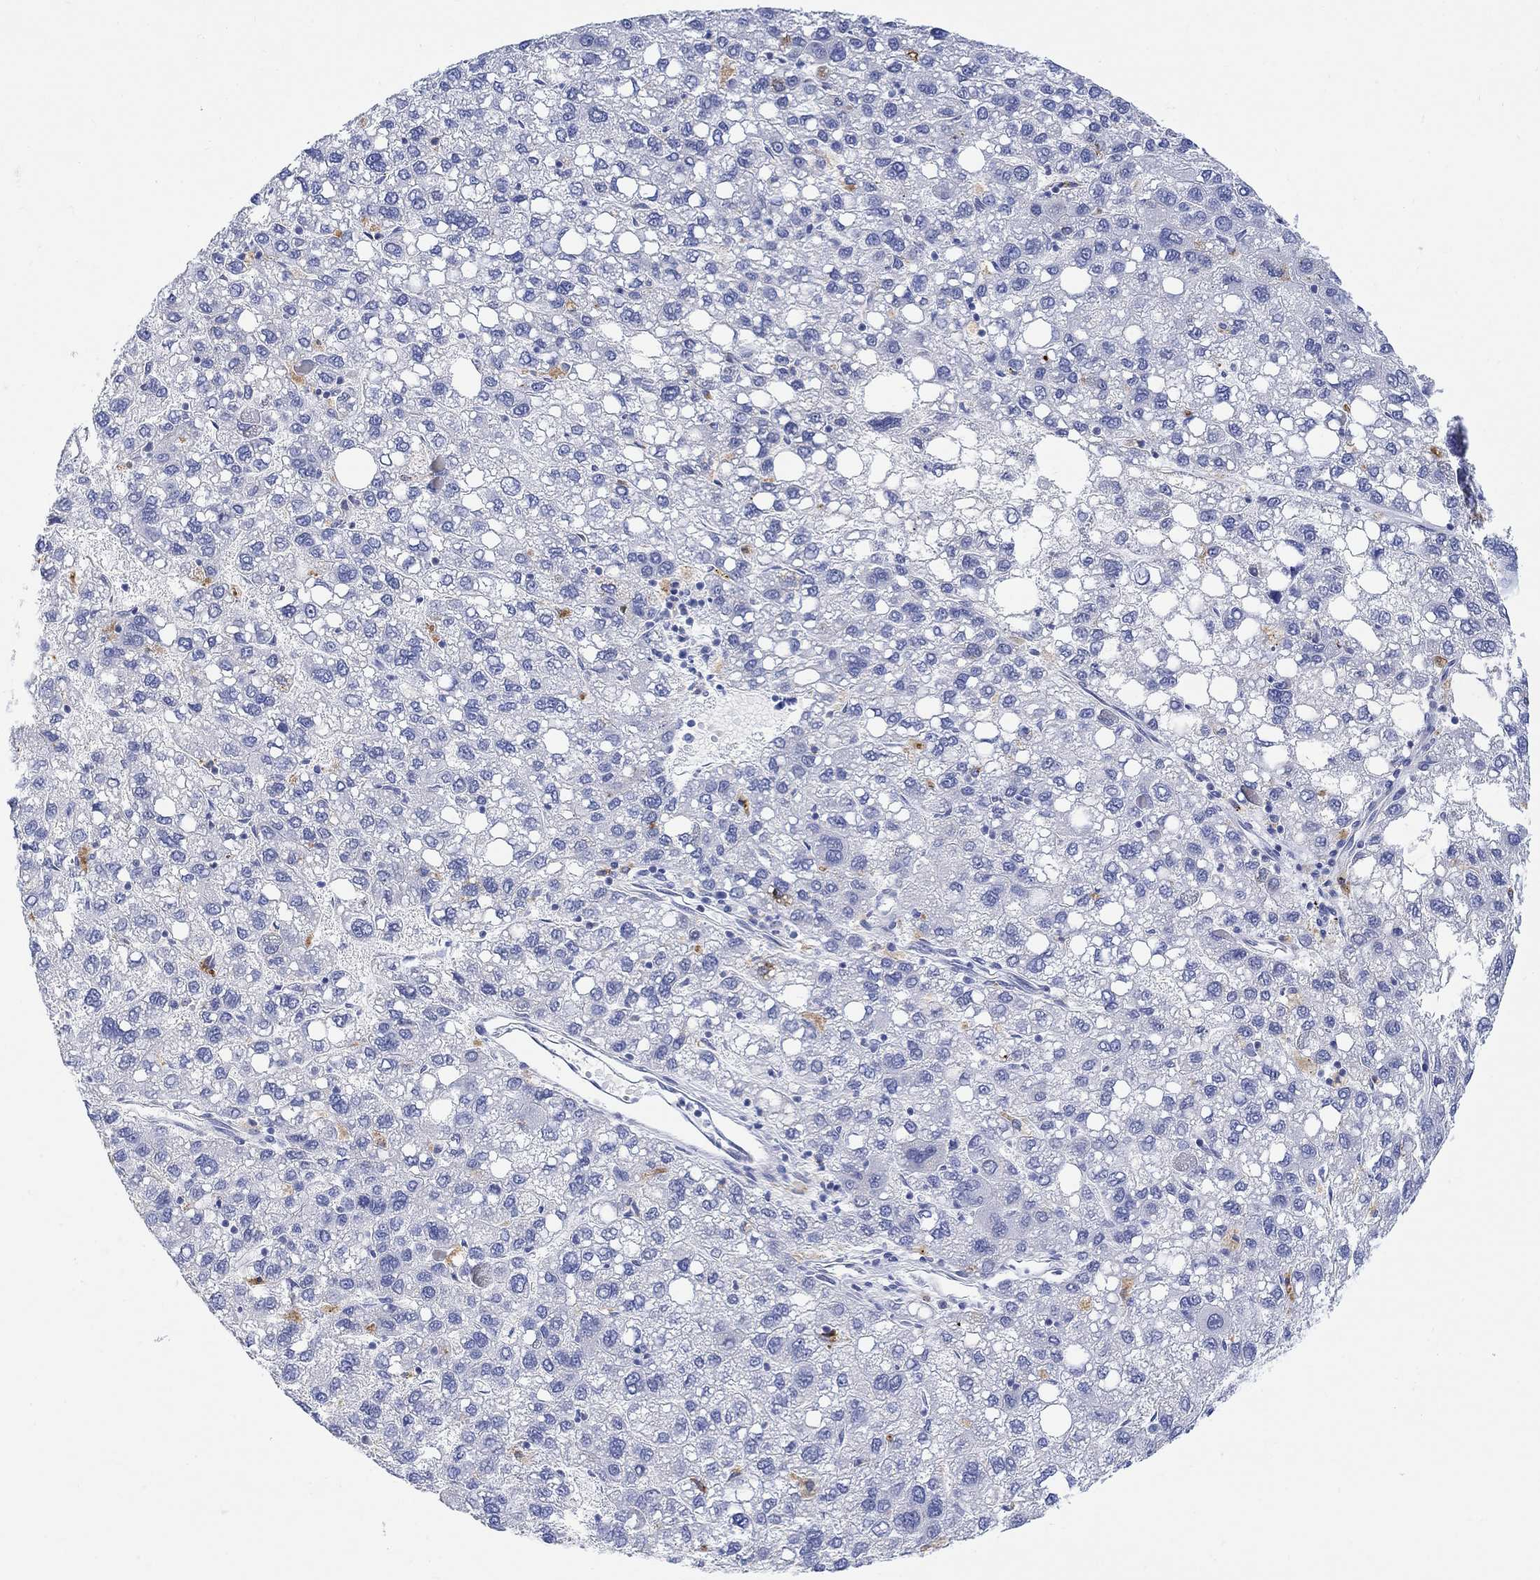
{"staining": {"intensity": "negative", "quantity": "none", "location": "none"}, "tissue": "liver cancer", "cell_type": "Tumor cells", "image_type": "cancer", "snomed": [{"axis": "morphology", "description": "Carcinoma, Hepatocellular, NOS"}, {"axis": "topography", "description": "Liver"}], "caption": "Immunohistochemistry (IHC) micrograph of liver cancer stained for a protein (brown), which displays no positivity in tumor cells.", "gene": "MYL1", "patient": {"sex": "female", "age": 82}}